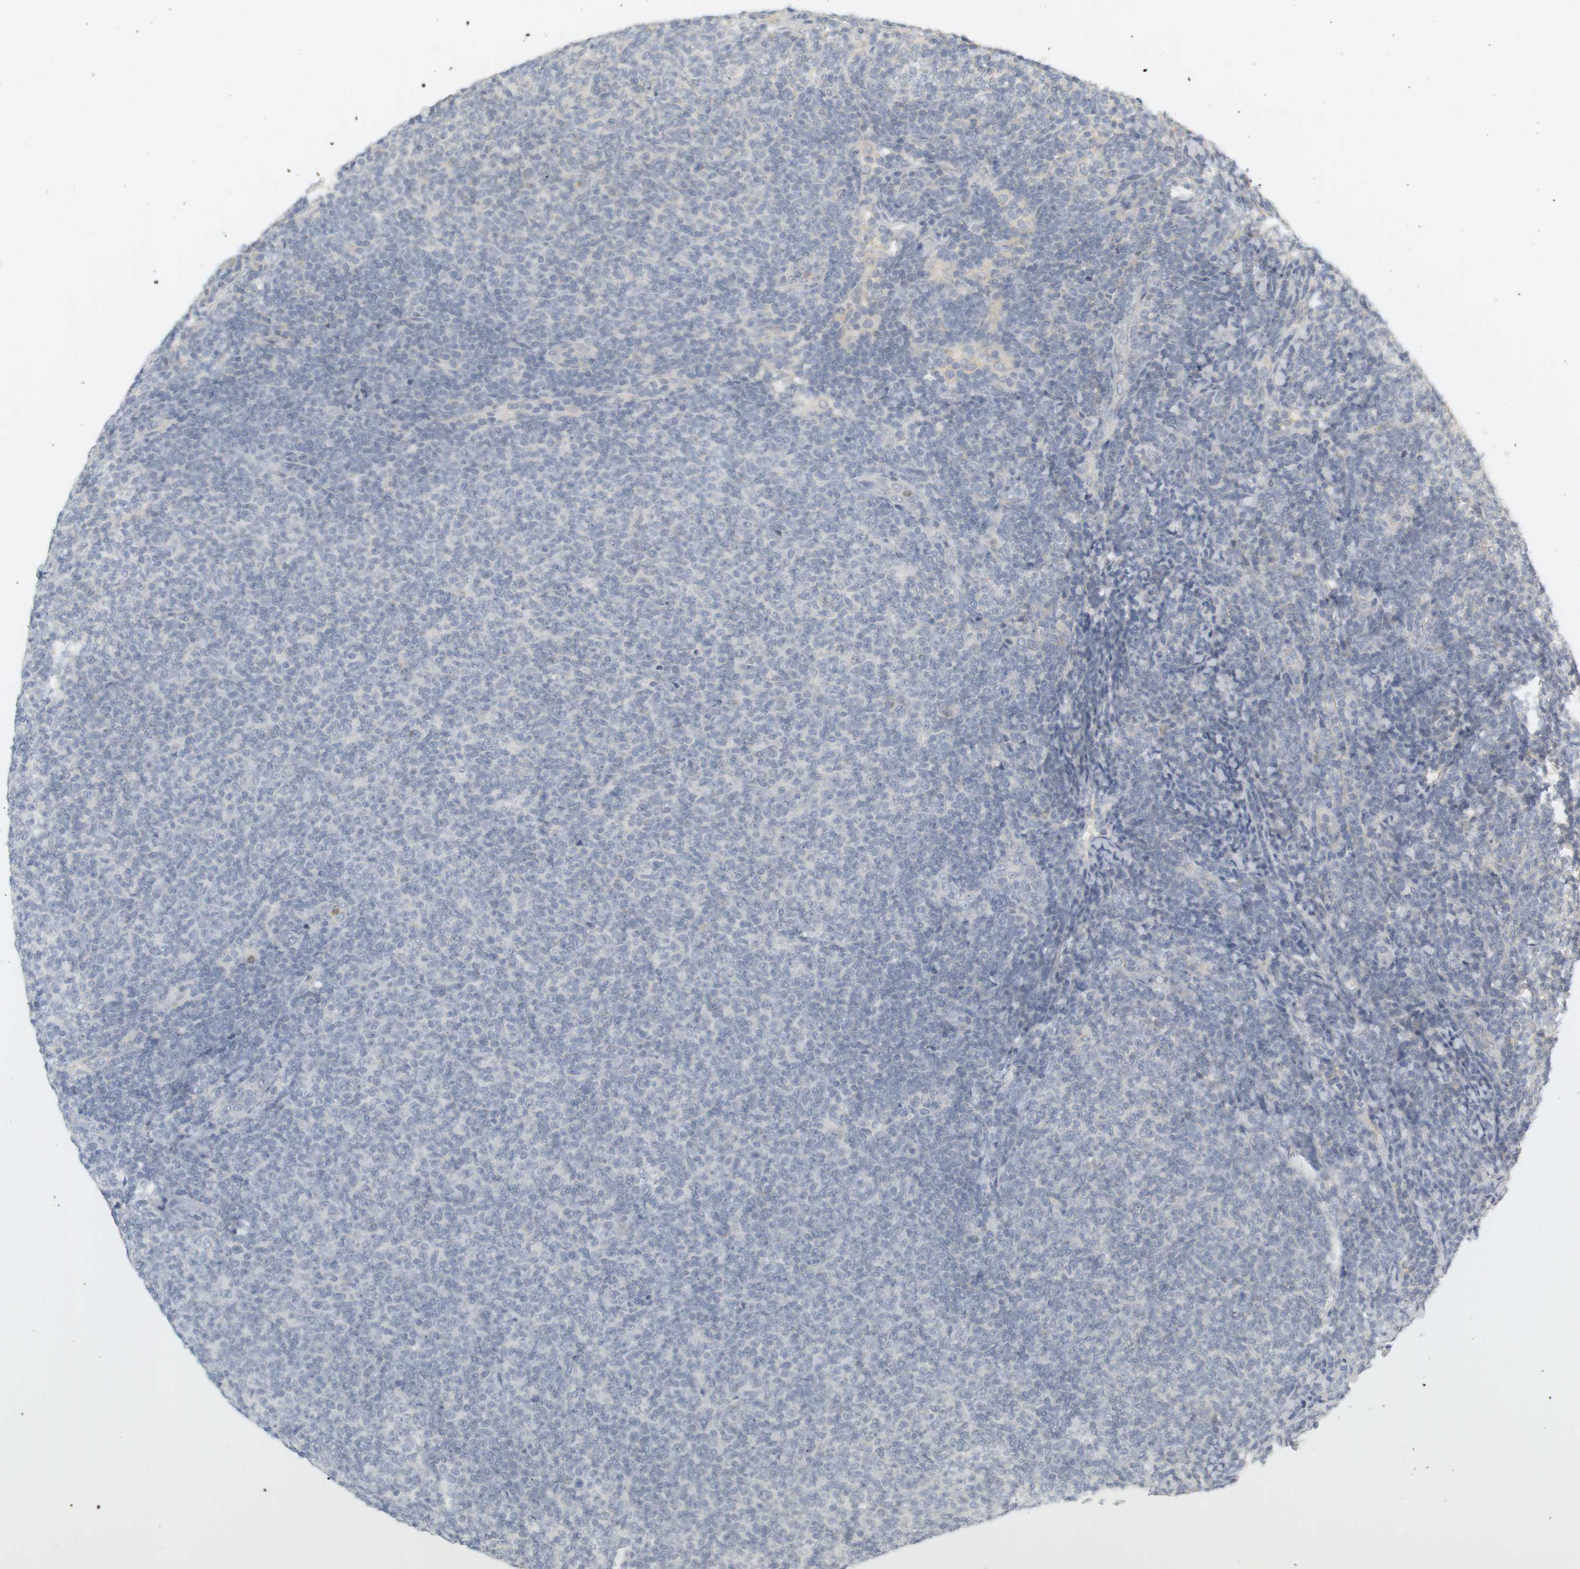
{"staining": {"intensity": "negative", "quantity": "none", "location": "none"}, "tissue": "lymphoma", "cell_type": "Tumor cells", "image_type": "cancer", "snomed": [{"axis": "morphology", "description": "Malignant lymphoma, non-Hodgkin's type, Low grade"}, {"axis": "topography", "description": "Lymph node"}], "caption": "High power microscopy photomicrograph of an IHC micrograph of lymphoma, revealing no significant positivity in tumor cells.", "gene": "RTN3", "patient": {"sex": "male", "age": 66}}